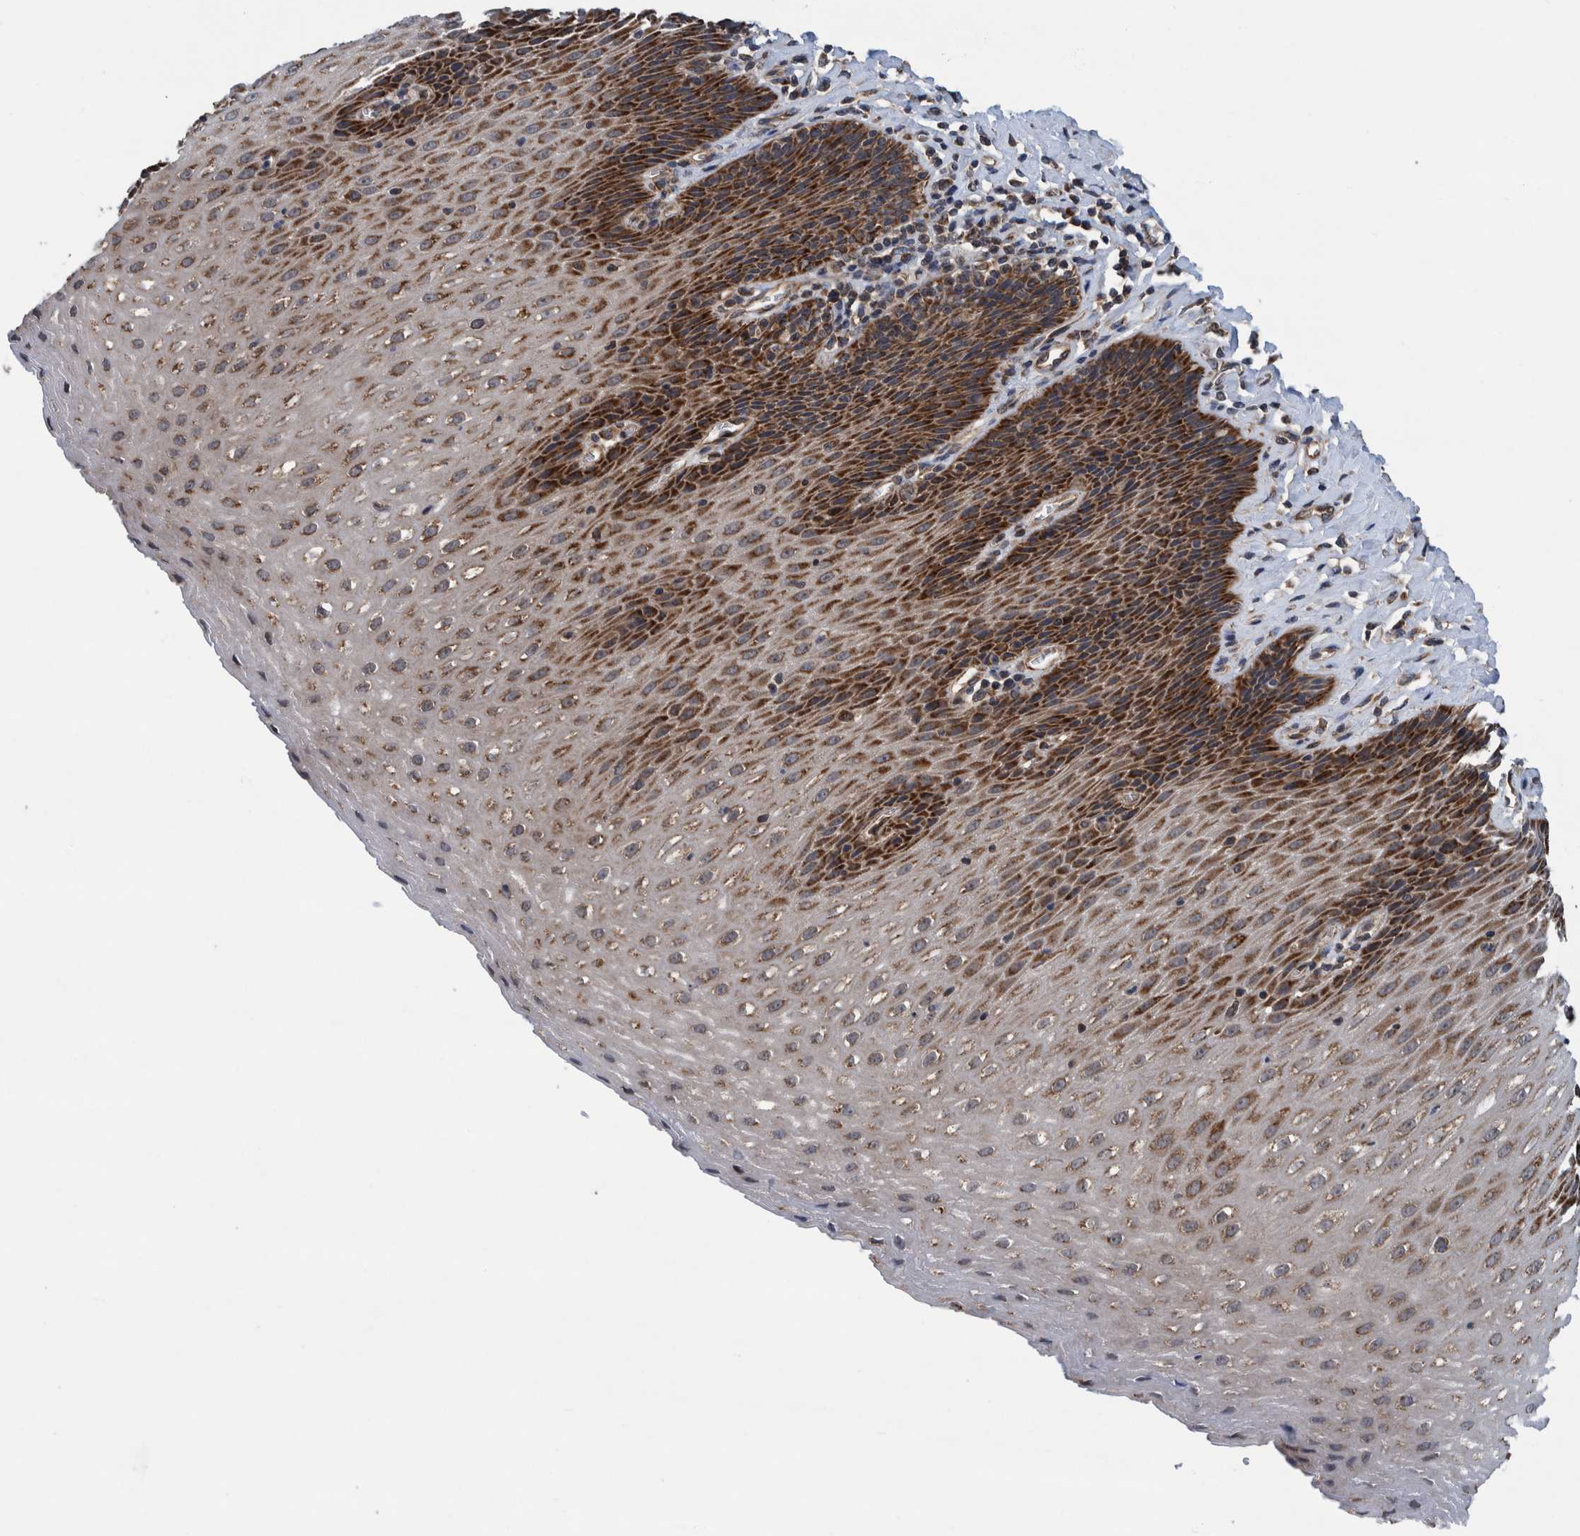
{"staining": {"intensity": "strong", "quantity": "25%-75%", "location": "cytoplasmic/membranous"}, "tissue": "esophagus", "cell_type": "Squamous epithelial cells", "image_type": "normal", "snomed": [{"axis": "morphology", "description": "Normal tissue, NOS"}, {"axis": "topography", "description": "Esophagus"}], "caption": "Esophagus was stained to show a protein in brown. There is high levels of strong cytoplasmic/membranous staining in approximately 25%-75% of squamous epithelial cells. The staining is performed using DAB brown chromogen to label protein expression. The nuclei are counter-stained blue using hematoxylin.", "gene": "MRPS7", "patient": {"sex": "female", "age": 61}}